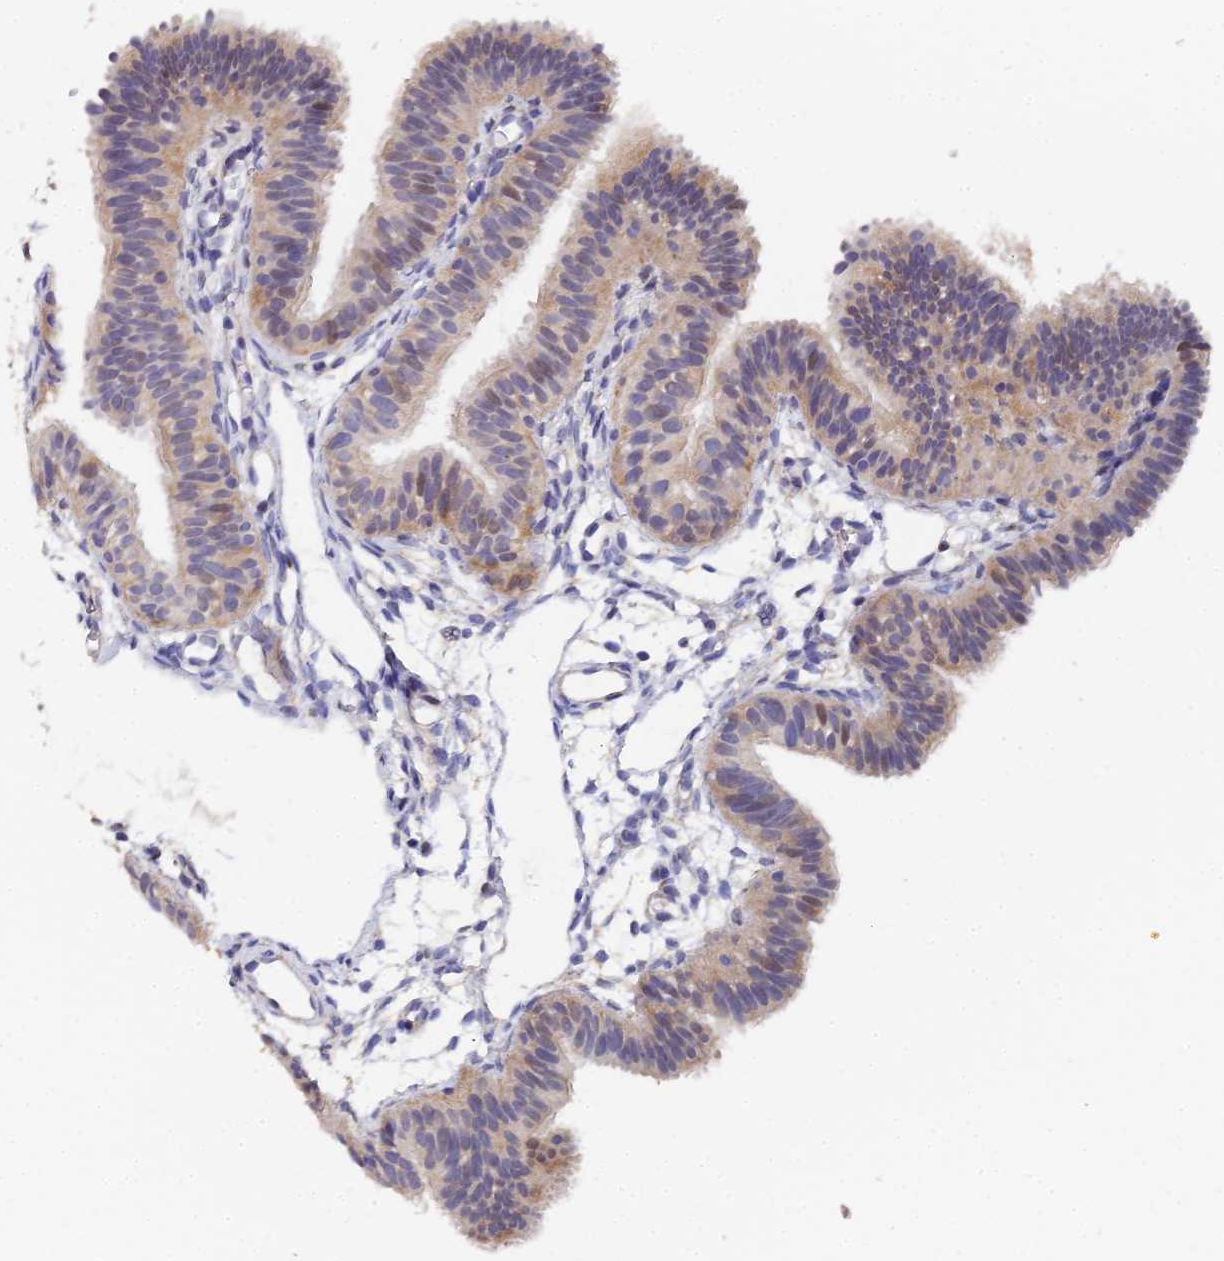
{"staining": {"intensity": "weak", "quantity": "25%-75%", "location": "cytoplasmic/membranous,nuclear"}, "tissue": "fallopian tube", "cell_type": "Glandular cells", "image_type": "normal", "snomed": [{"axis": "morphology", "description": "Normal tissue, NOS"}, {"axis": "topography", "description": "Fallopian tube"}], "caption": "Immunohistochemical staining of unremarkable fallopian tube displays weak cytoplasmic/membranous,nuclear protein staining in about 25%-75% of glandular cells. (brown staining indicates protein expression, while blue staining denotes nuclei).", "gene": "ENSG00000268674", "patient": {"sex": "female", "age": 35}}